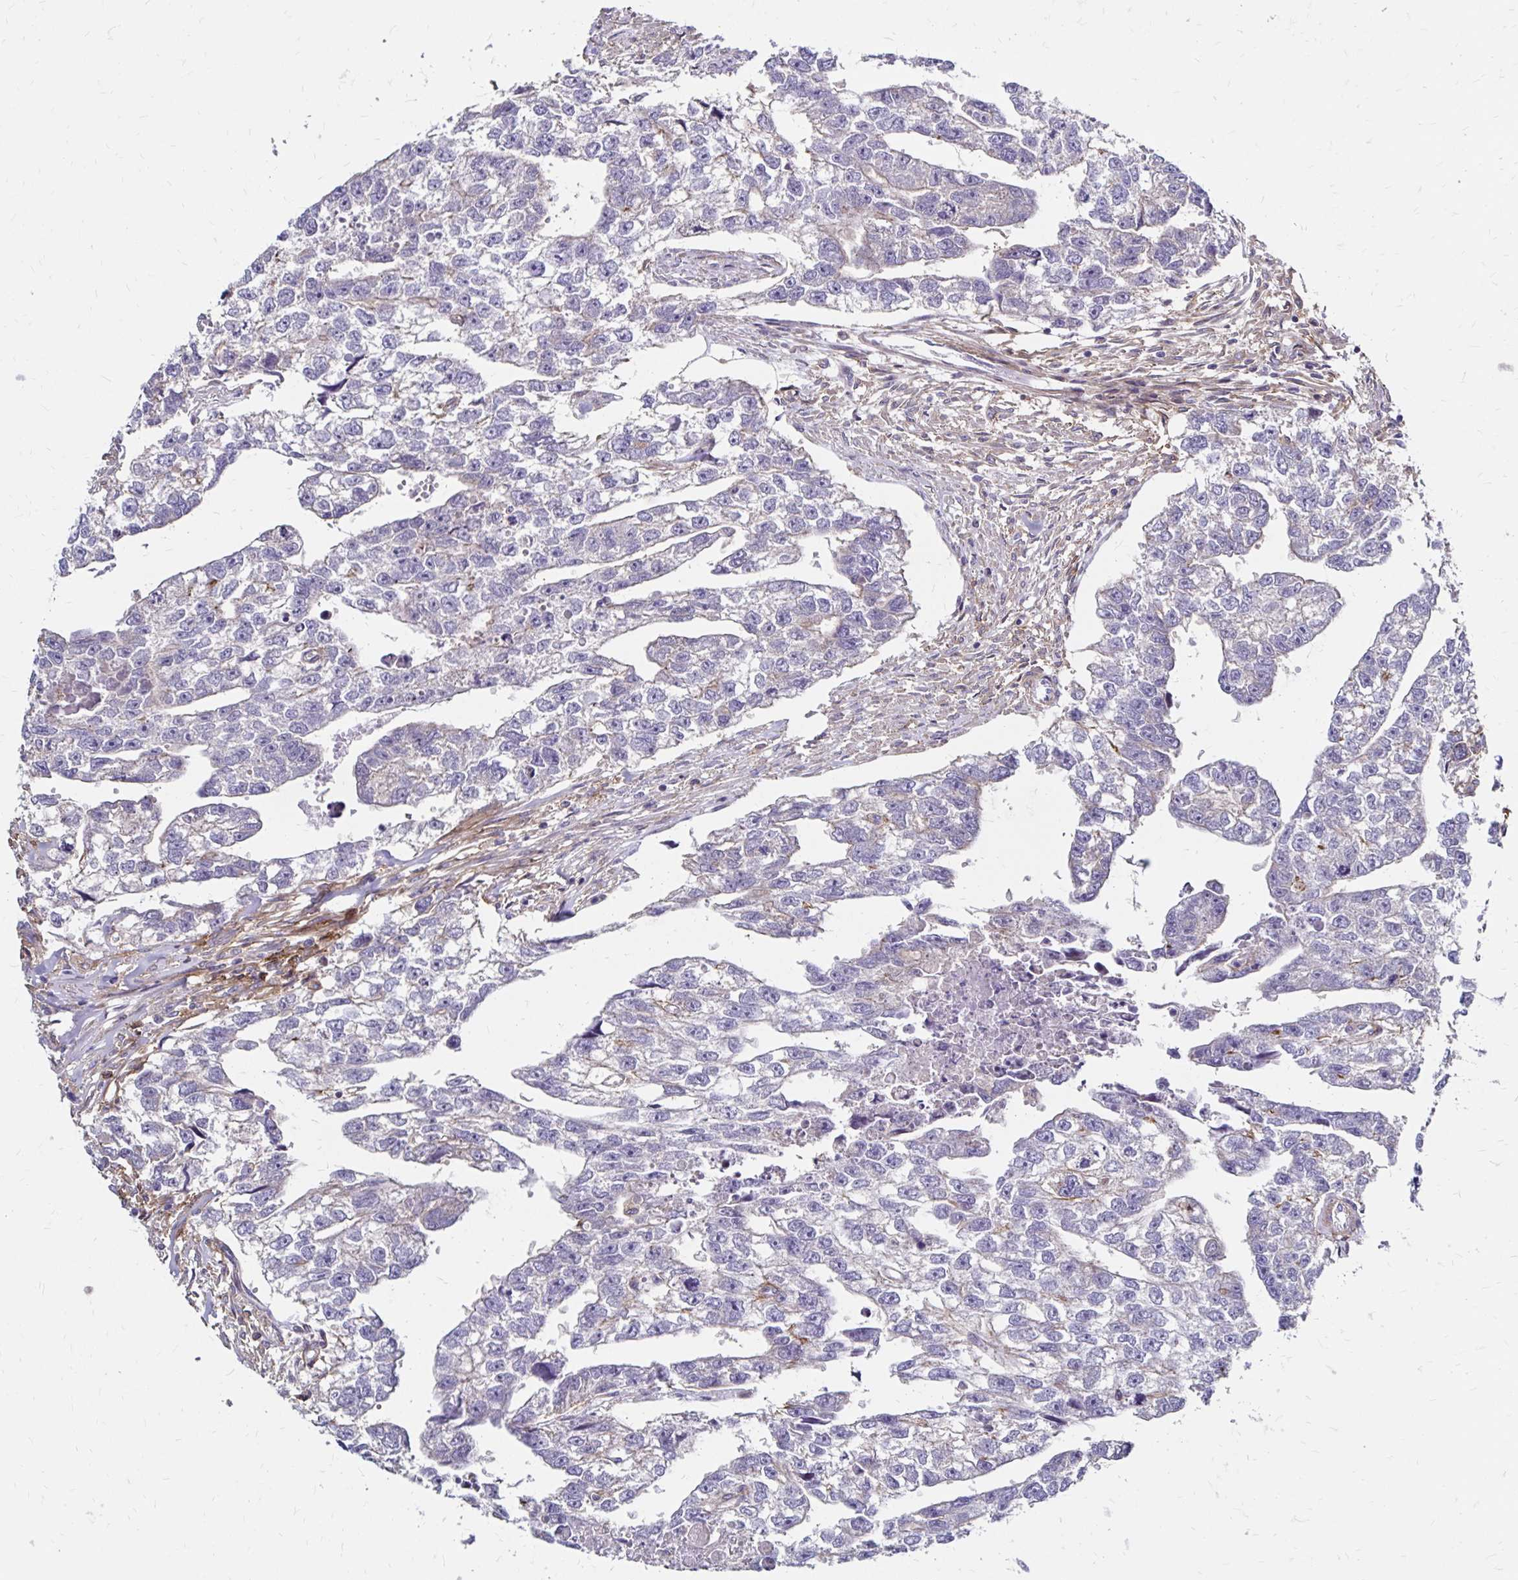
{"staining": {"intensity": "negative", "quantity": "none", "location": "none"}, "tissue": "testis cancer", "cell_type": "Tumor cells", "image_type": "cancer", "snomed": [{"axis": "morphology", "description": "Carcinoma, Embryonal, NOS"}, {"axis": "morphology", "description": "Teratoma, malignant, NOS"}, {"axis": "topography", "description": "Testis"}], "caption": "Testis teratoma (malignant) was stained to show a protein in brown. There is no significant expression in tumor cells.", "gene": "TNS3", "patient": {"sex": "male", "age": 44}}